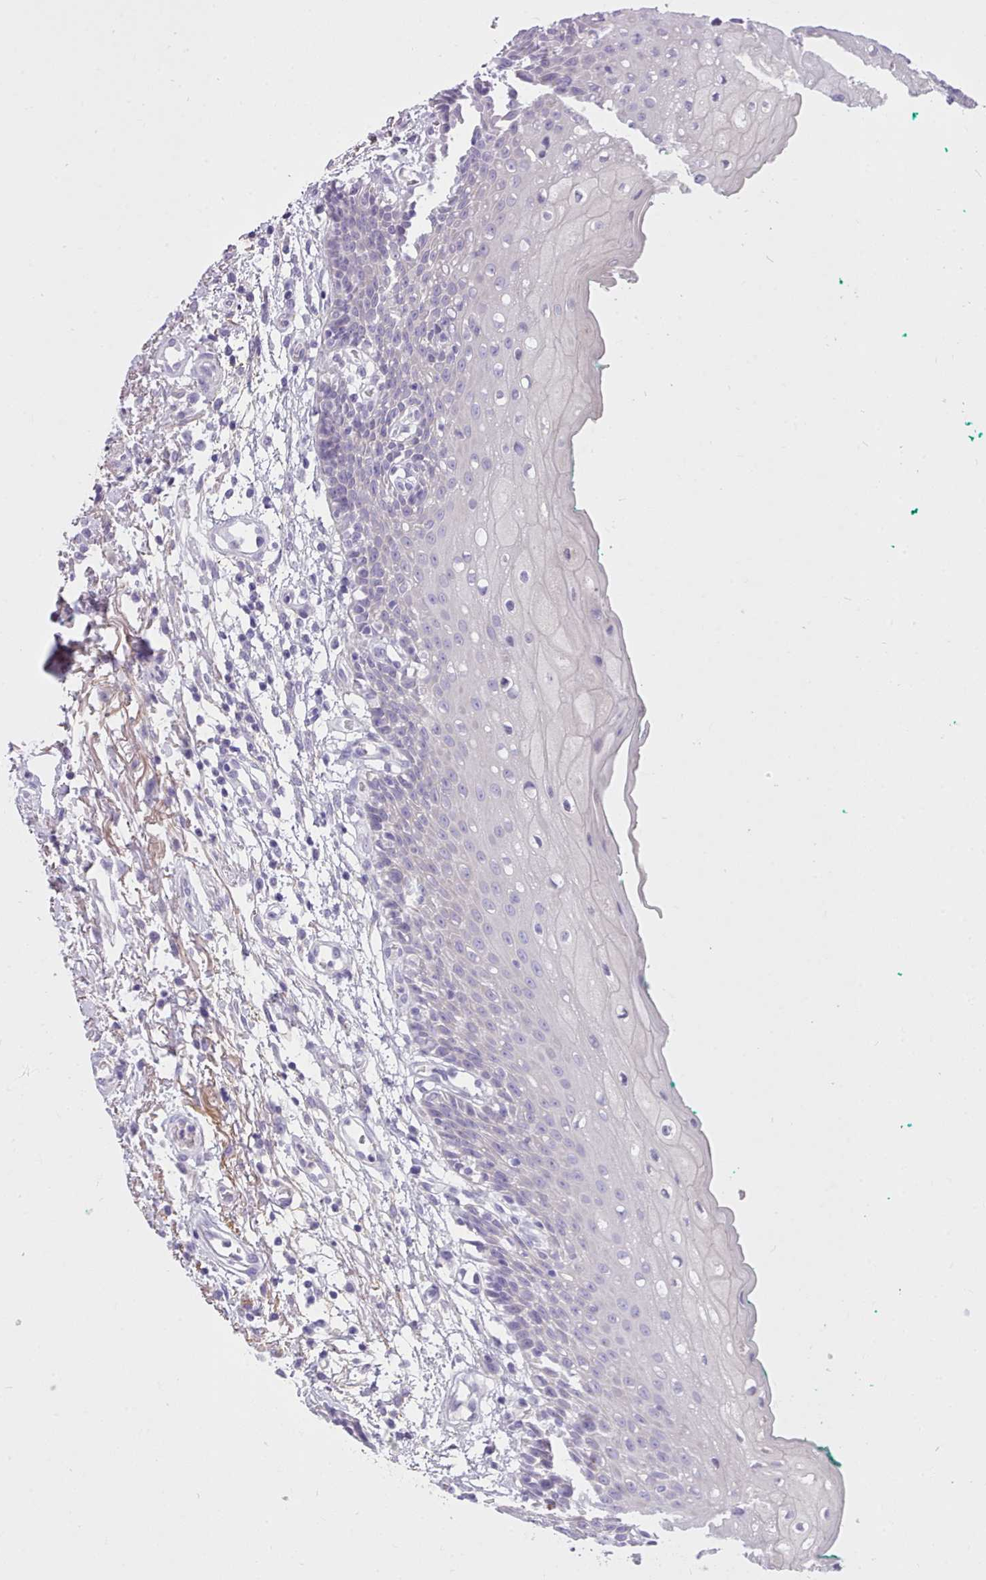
{"staining": {"intensity": "negative", "quantity": "none", "location": "none"}, "tissue": "oral mucosa", "cell_type": "Squamous epithelial cells", "image_type": "normal", "snomed": [{"axis": "morphology", "description": "Normal tissue, NOS"}, {"axis": "morphology", "description": "Squamous cell carcinoma, NOS"}, {"axis": "topography", "description": "Oral tissue"}, {"axis": "topography", "description": "Tounge, NOS"}, {"axis": "topography", "description": "Head-Neck"}], "caption": "Human oral mucosa stained for a protein using immunohistochemistry shows no positivity in squamous epithelial cells.", "gene": "CYP2A13", "patient": {"sex": "male", "age": 79}}